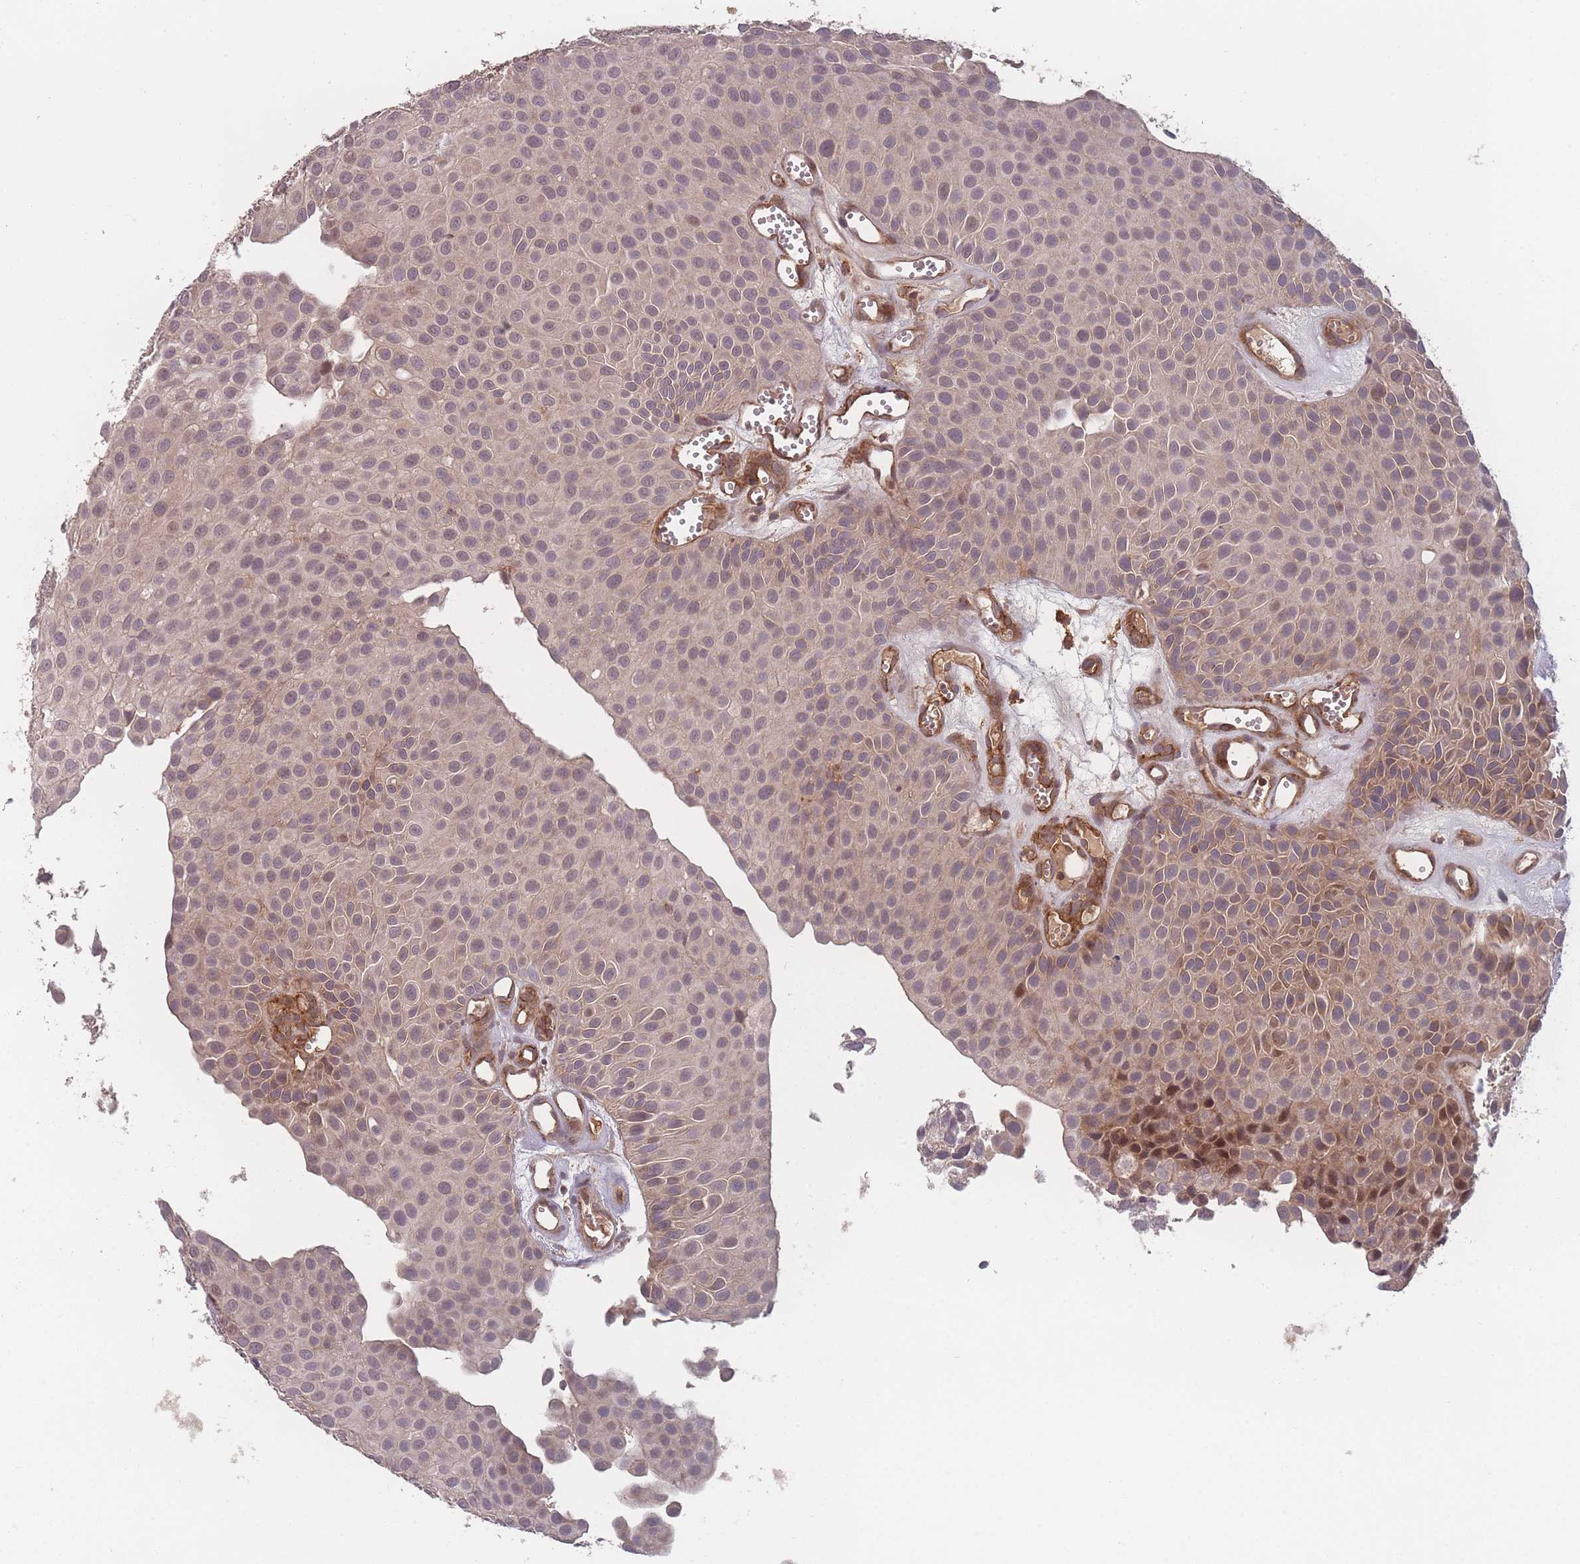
{"staining": {"intensity": "weak", "quantity": "25%-75%", "location": "cytoplasmic/membranous,nuclear"}, "tissue": "urothelial cancer", "cell_type": "Tumor cells", "image_type": "cancer", "snomed": [{"axis": "morphology", "description": "Urothelial carcinoma, Low grade"}, {"axis": "topography", "description": "Urinary bladder"}], "caption": "An image of human urothelial carcinoma (low-grade) stained for a protein displays weak cytoplasmic/membranous and nuclear brown staining in tumor cells.", "gene": "HAGH", "patient": {"sex": "male", "age": 88}}